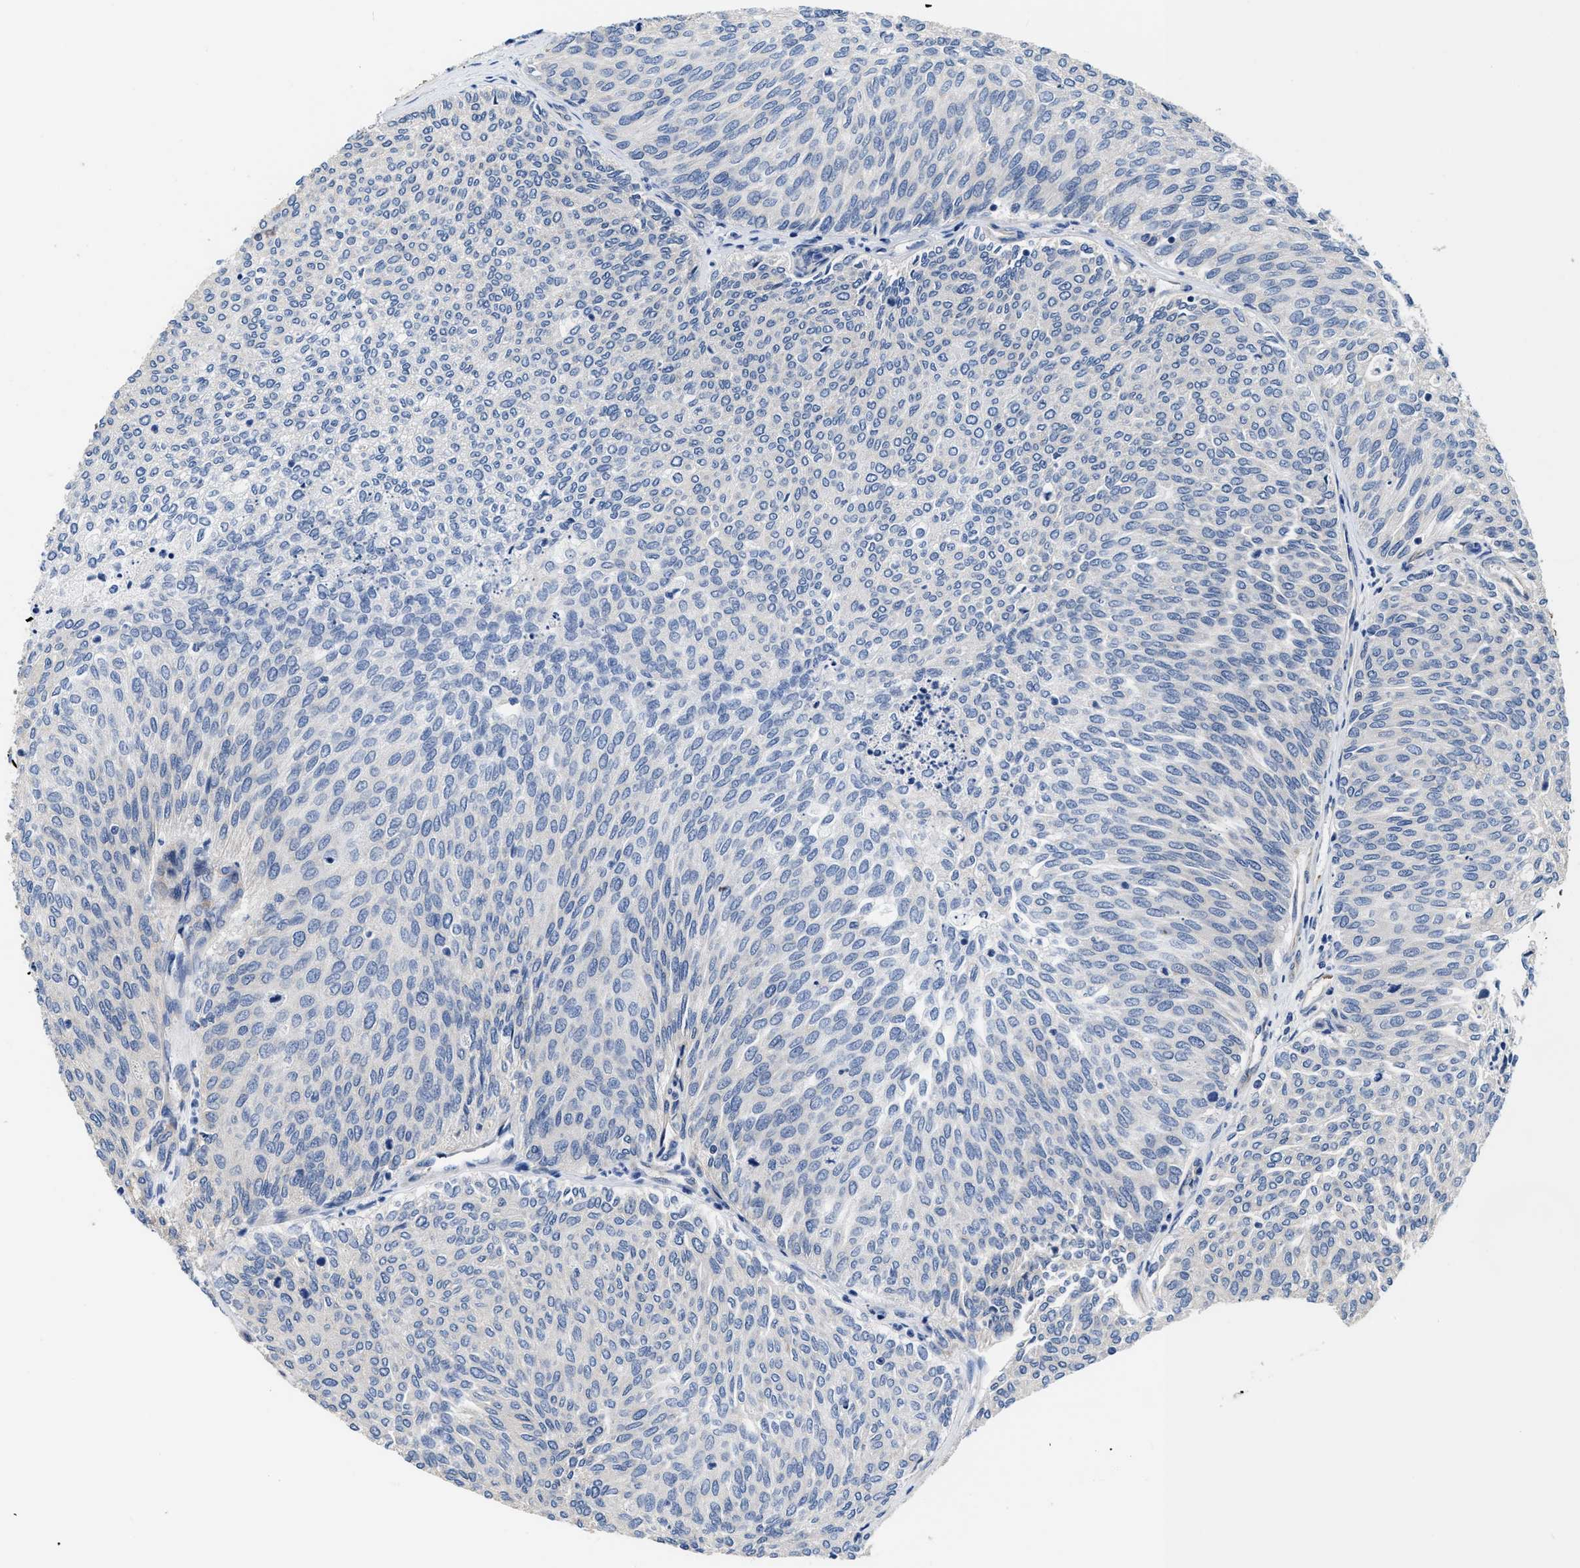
{"staining": {"intensity": "negative", "quantity": "none", "location": "none"}, "tissue": "urothelial cancer", "cell_type": "Tumor cells", "image_type": "cancer", "snomed": [{"axis": "morphology", "description": "Urothelial carcinoma, Low grade"}, {"axis": "topography", "description": "Urinary bladder"}], "caption": "Immunohistochemistry histopathology image of urothelial cancer stained for a protein (brown), which reveals no positivity in tumor cells. (DAB (3,3'-diaminobenzidine) IHC visualized using brightfield microscopy, high magnification).", "gene": "C22orf42", "patient": {"sex": "female", "age": 79}}